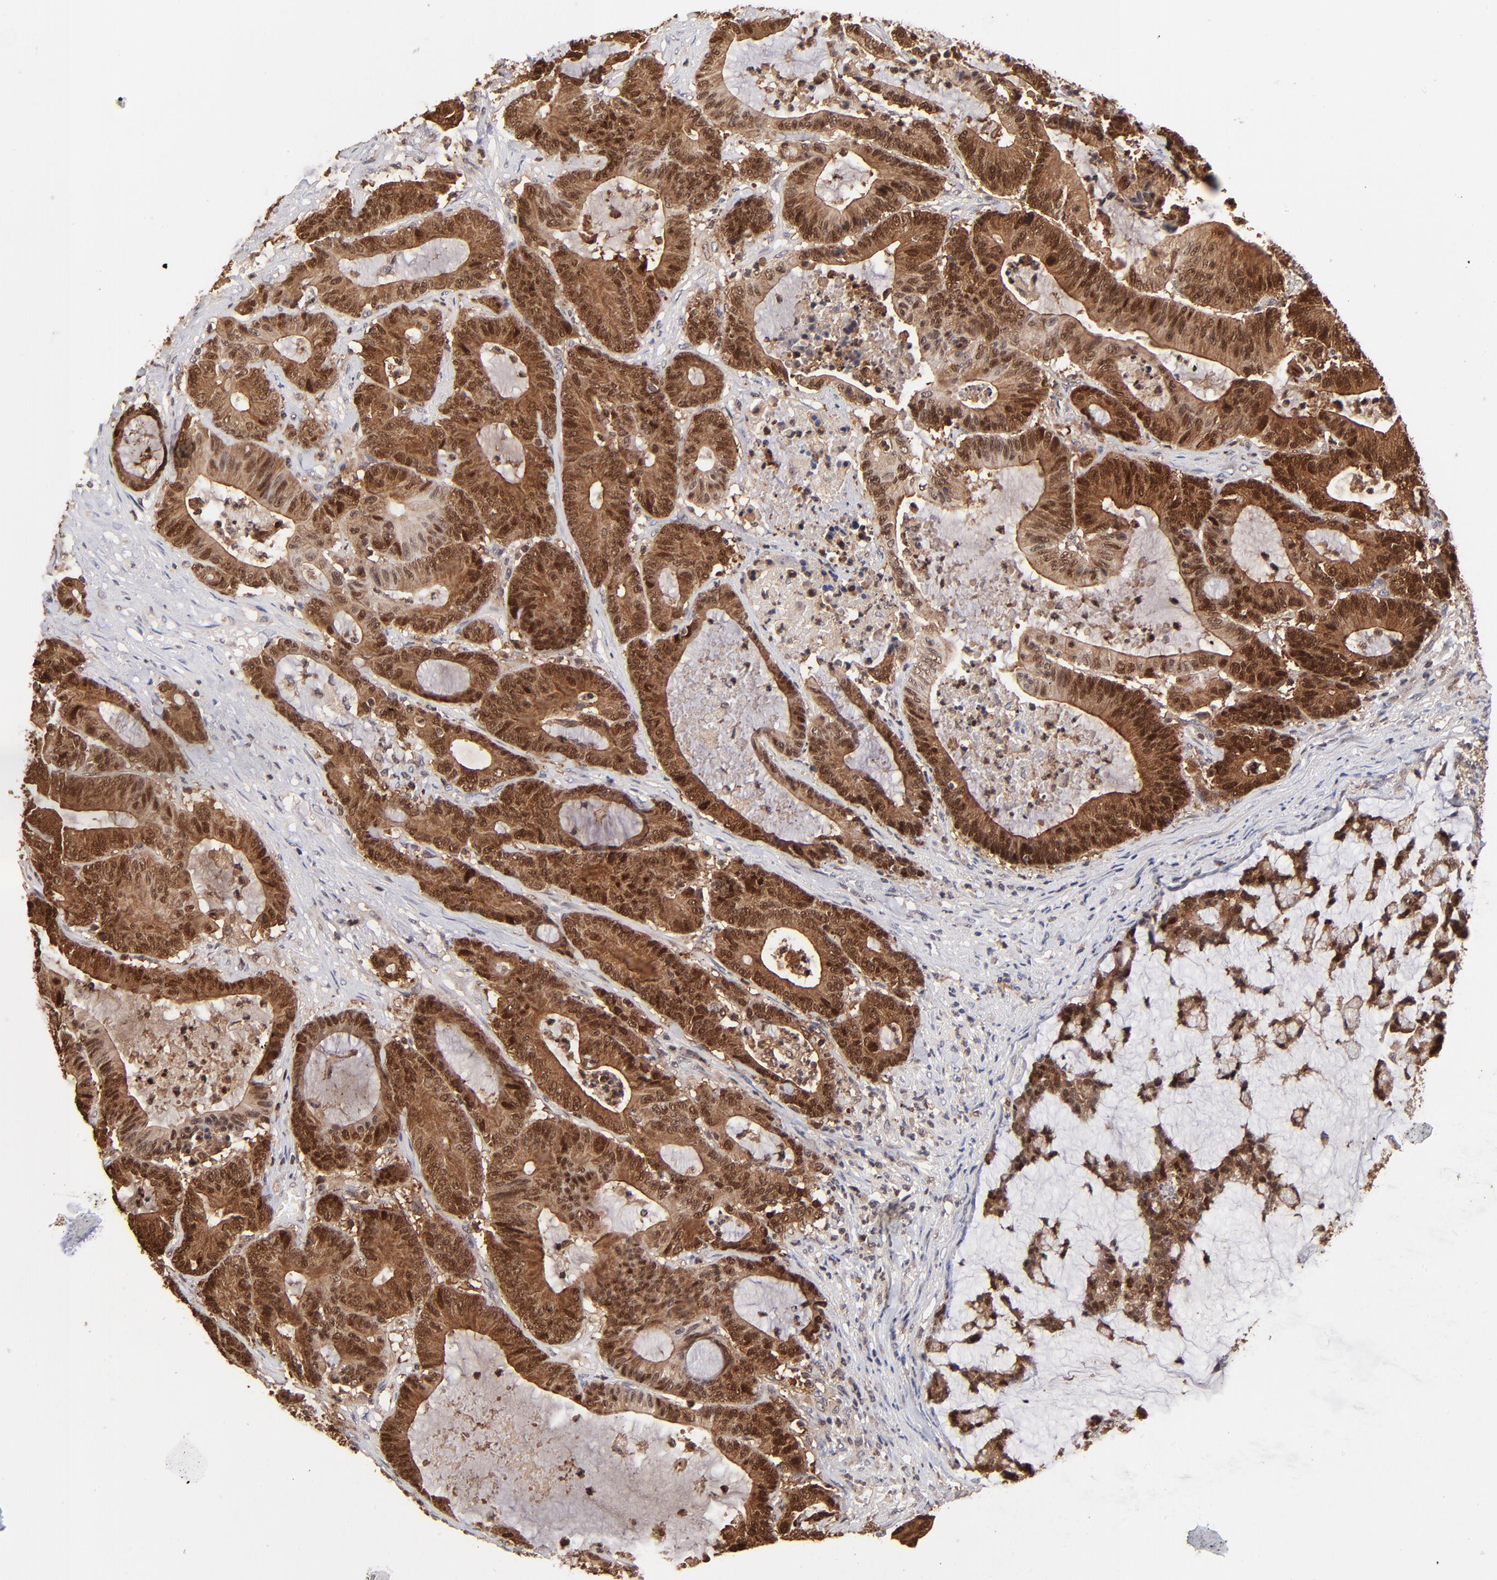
{"staining": {"intensity": "strong", "quantity": ">75%", "location": "cytoplasmic/membranous,nuclear"}, "tissue": "colorectal cancer", "cell_type": "Tumor cells", "image_type": "cancer", "snomed": [{"axis": "morphology", "description": "Adenocarcinoma, NOS"}, {"axis": "topography", "description": "Colon"}], "caption": "Colorectal cancer (adenocarcinoma) stained for a protein shows strong cytoplasmic/membranous and nuclear positivity in tumor cells. (brown staining indicates protein expression, while blue staining denotes nuclei).", "gene": "DCTPP1", "patient": {"sex": "female", "age": 84}}